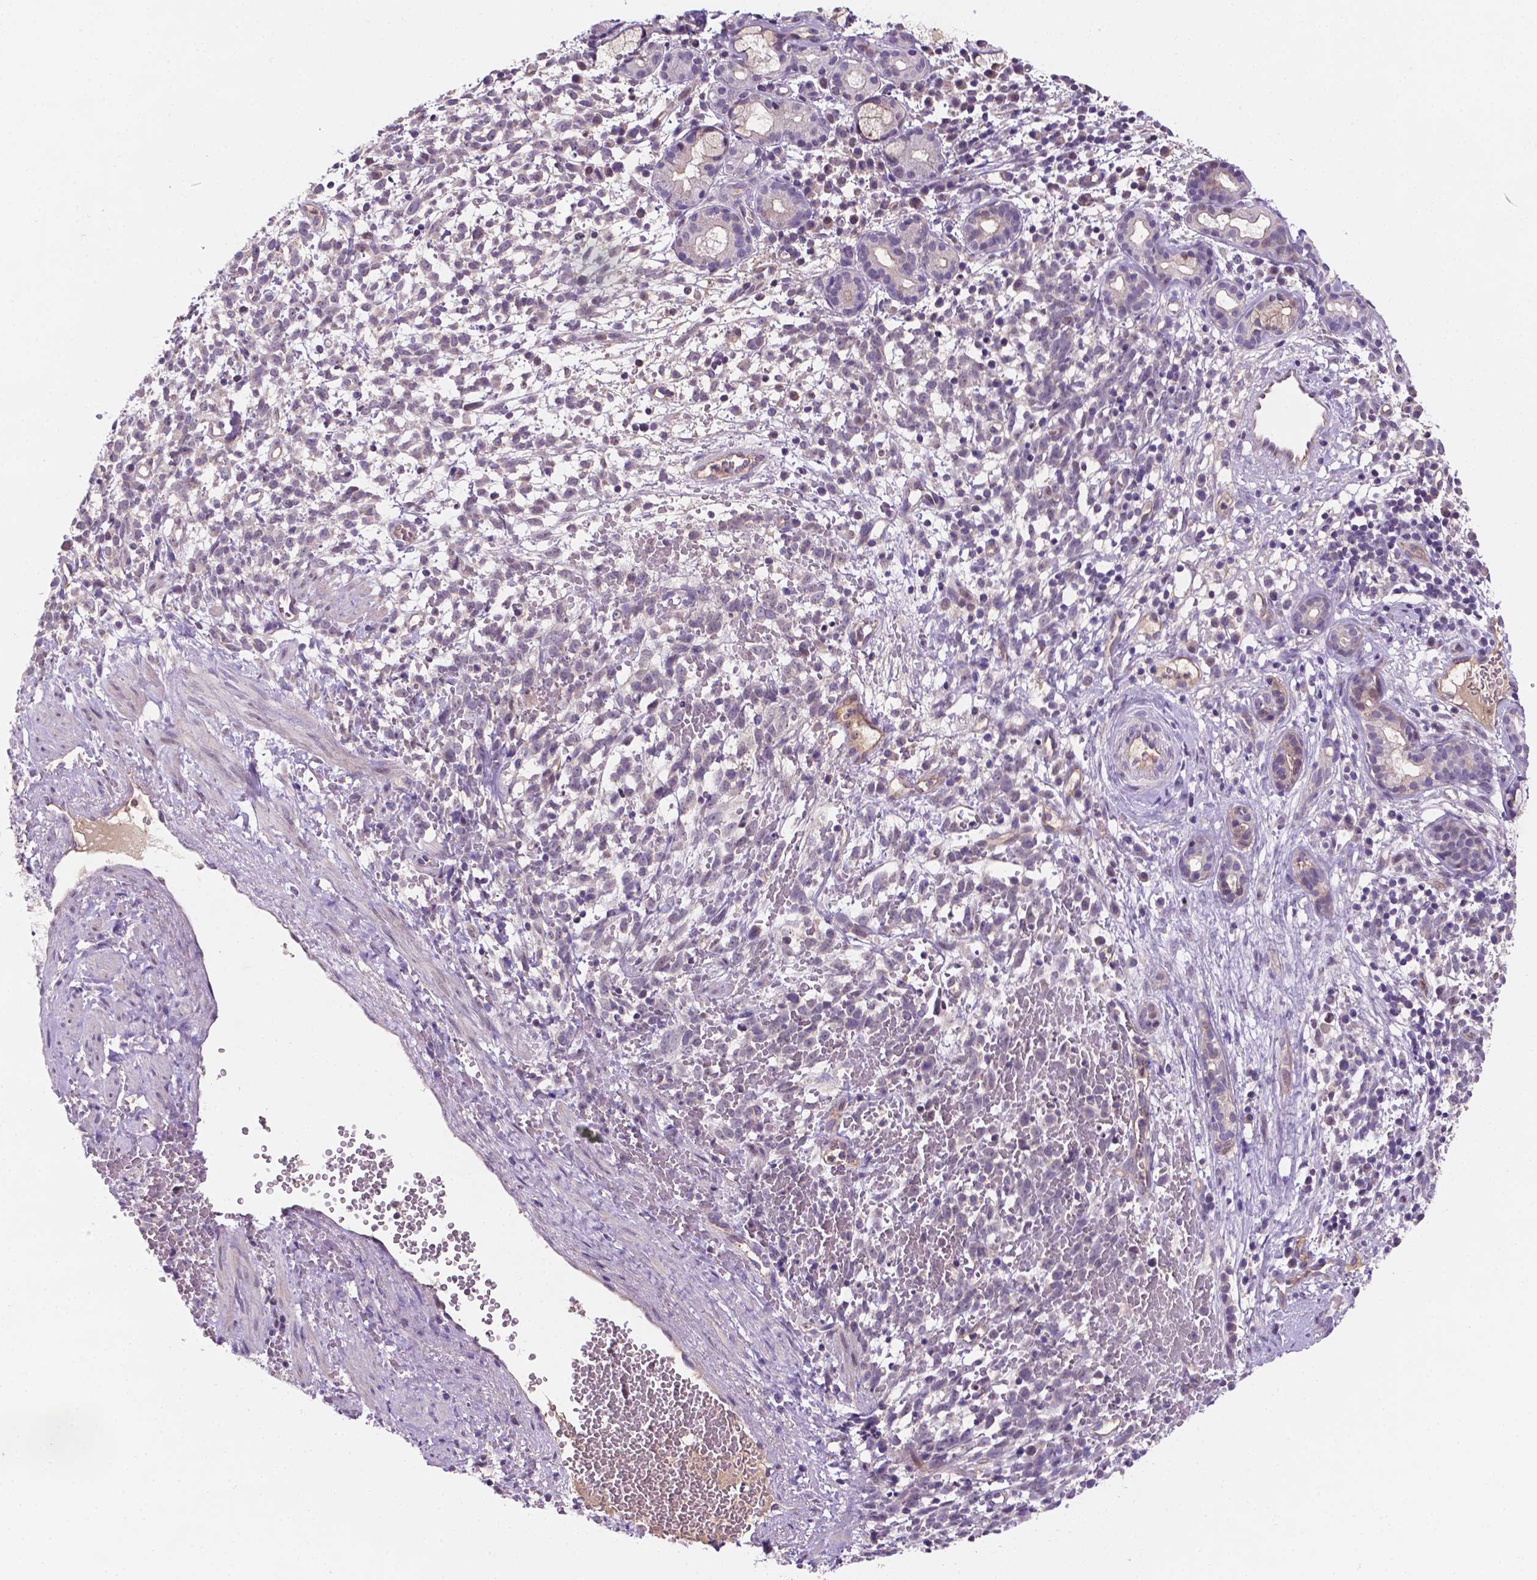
{"staining": {"intensity": "negative", "quantity": "none", "location": "none"}, "tissue": "melanoma", "cell_type": "Tumor cells", "image_type": "cancer", "snomed": [{"axis": "morphology", "description": "Malignant melanoma, NOS"}, {"axis": "topography", "description": "Skin"}], "caption": "A micrograph of melanoma stained for a protein shows no brown staining in tumor cells. (DAB immunohistochemistry (IHC) with hematoxylin counter stain).", "gene": "TM4SF20", "patient": {"sex": "female", "age": 70}}